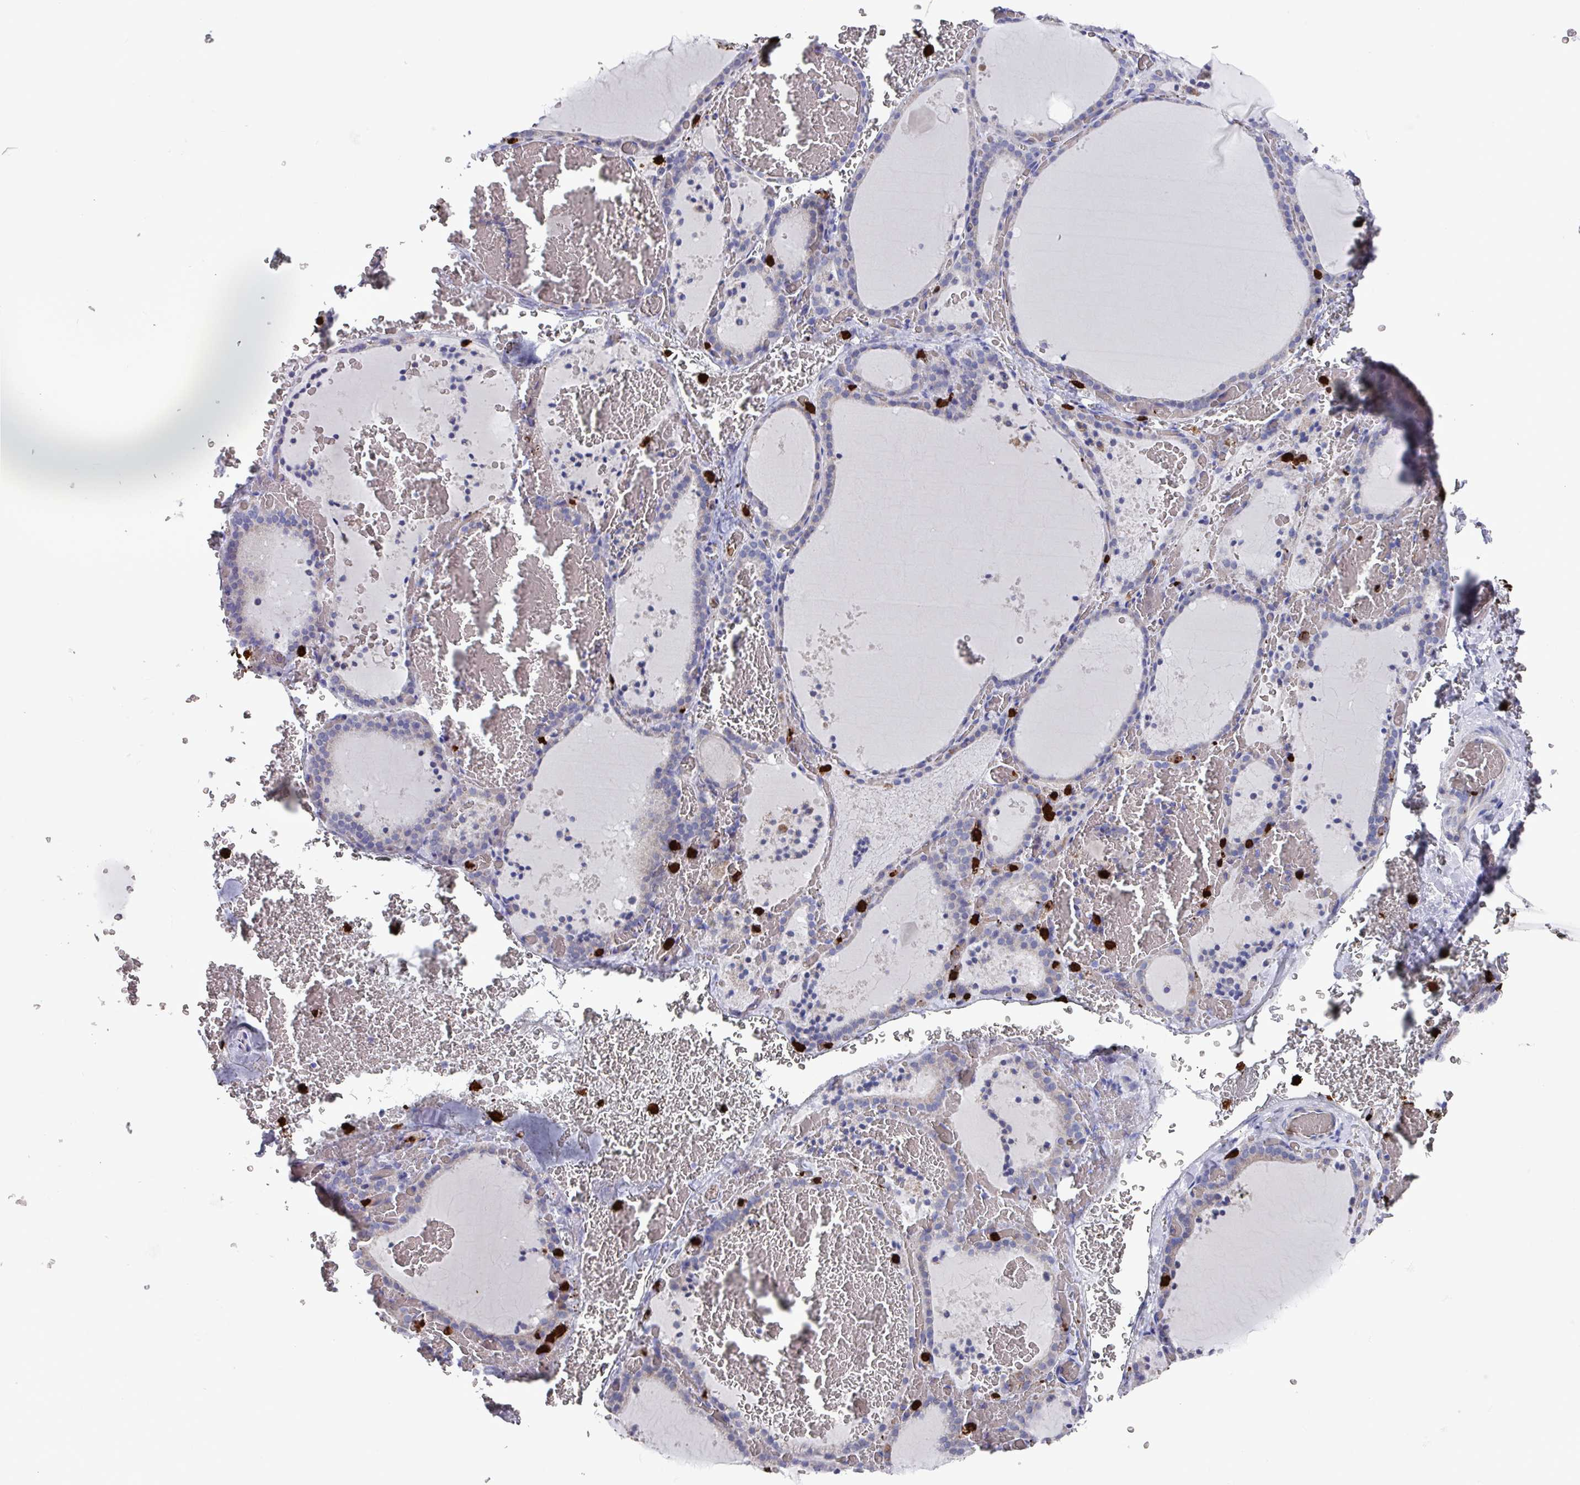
{"staining": {"intensity": "weak", "quantity": "25%-75%", "location": "cytoplasmic/membranous"}, "tissue": "thyroid gland", "cell_type": "Glandular cells", "image_type": "normal", "snomed": [{"axis": "morphology", "description": "Normal tissue, NOS"}, {"axis": "topography", "description": "Thyroid gland"}], "caption": "Immunohistochemical staining of benign thyroid gland demonstrates weak cytoplasmic/membranous protein expression in approximately 25%-75% of glandular cells.", "gene": "UQCC2", "patient": {"sex": "female", "age": 39}}